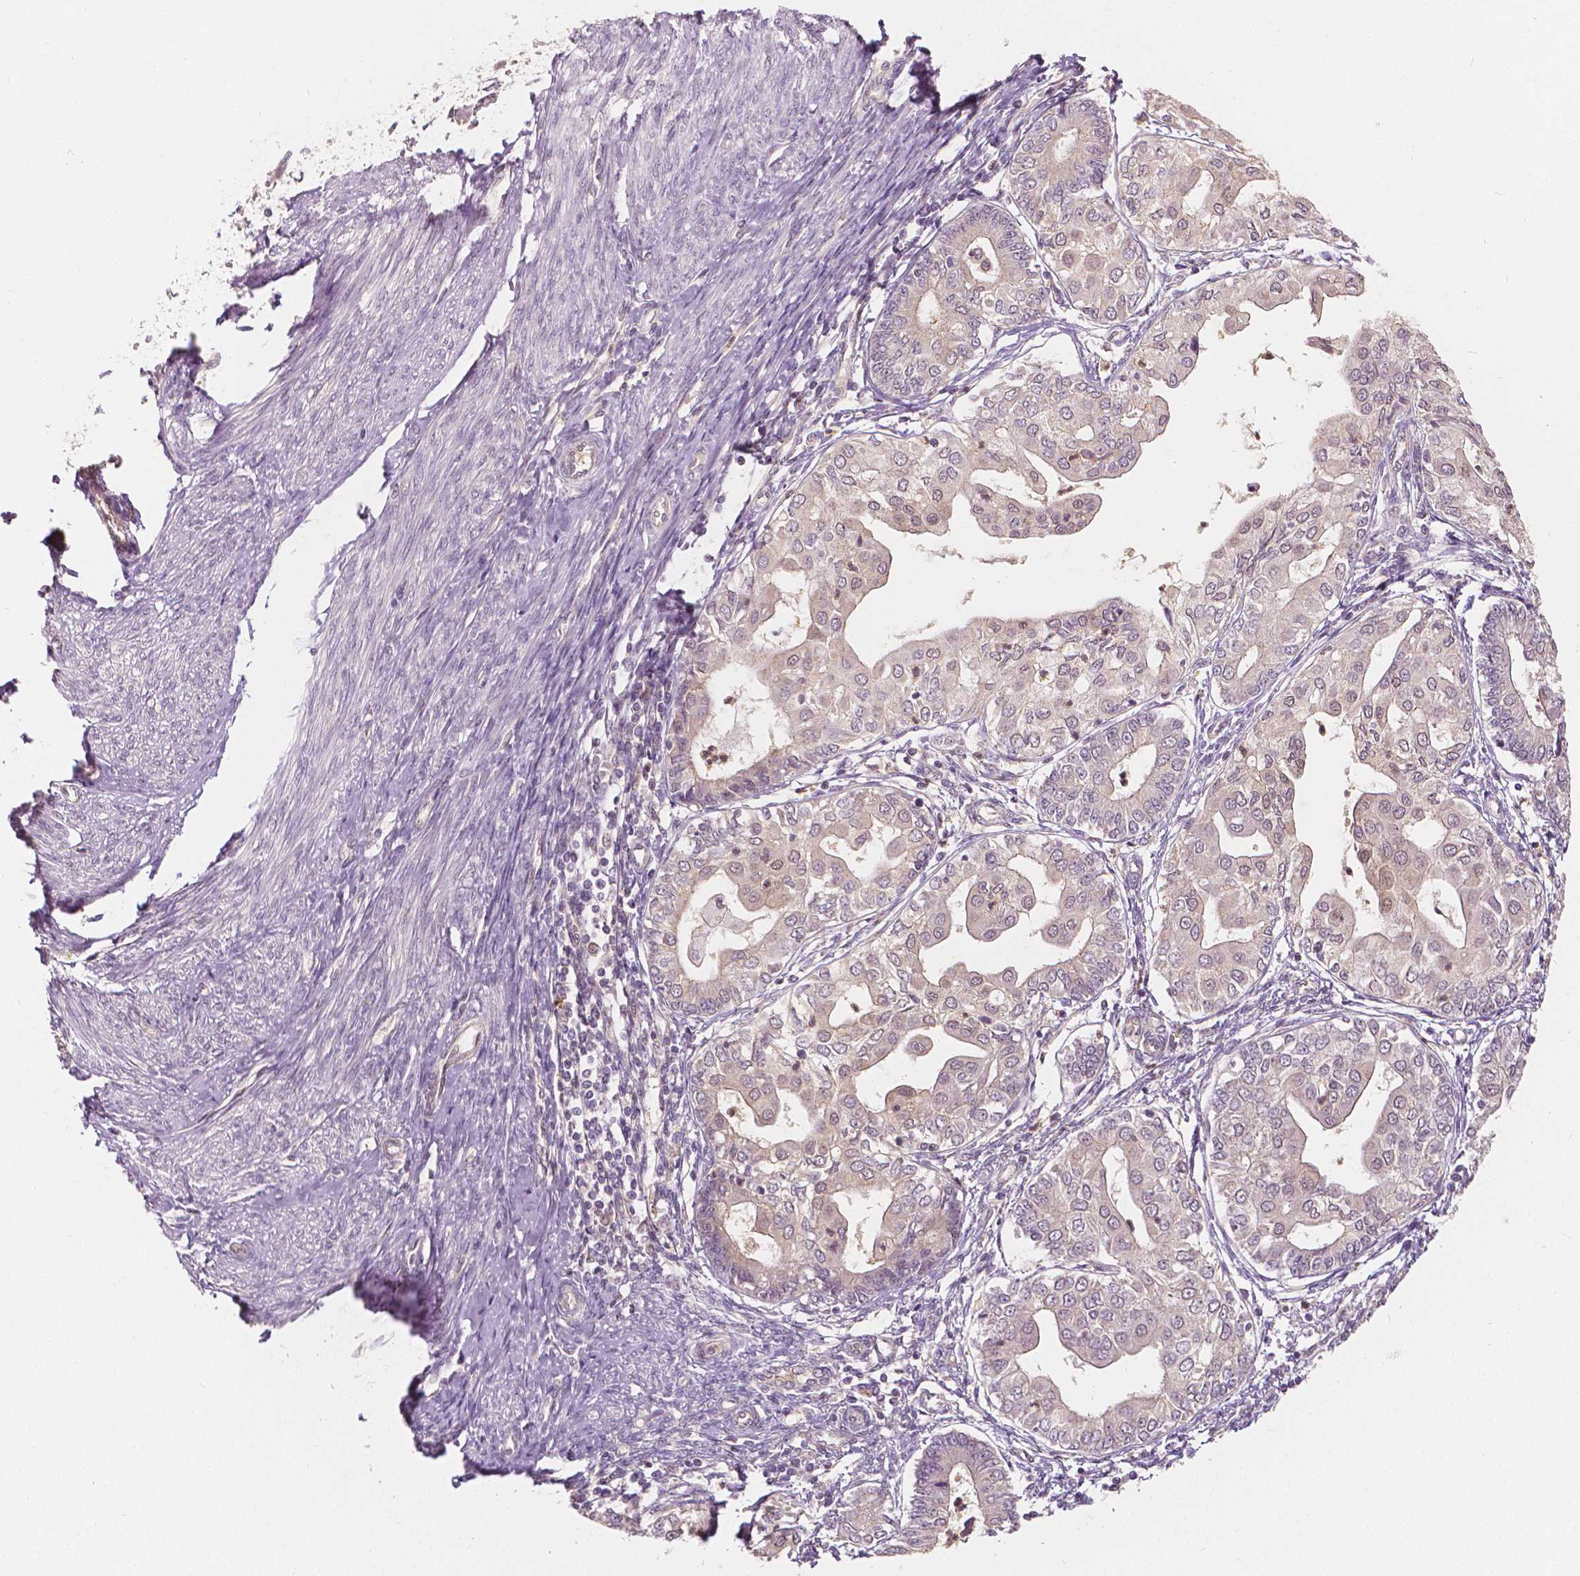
{"staining": {"intensity": "negative", "quantity": "none", "location": "none"}, "tissue": "endometrial cancer", "cell_type": "Tumor cells", "image_type": "cancer", "snomed": [{"axis": "morphology", "description": "Adenocarcinoma, NOS"}, {"axis": "topography", "description": "Endometrium"}], "caption": "DAB (3,3'-diaminobenzidine) immunohistochemical staining of endometrial cancer (adenocarcinoma) displays no significant positivity in tumor cells.", "gene": "NAPRT", "patient": {"sex": "female", "age": 68}}